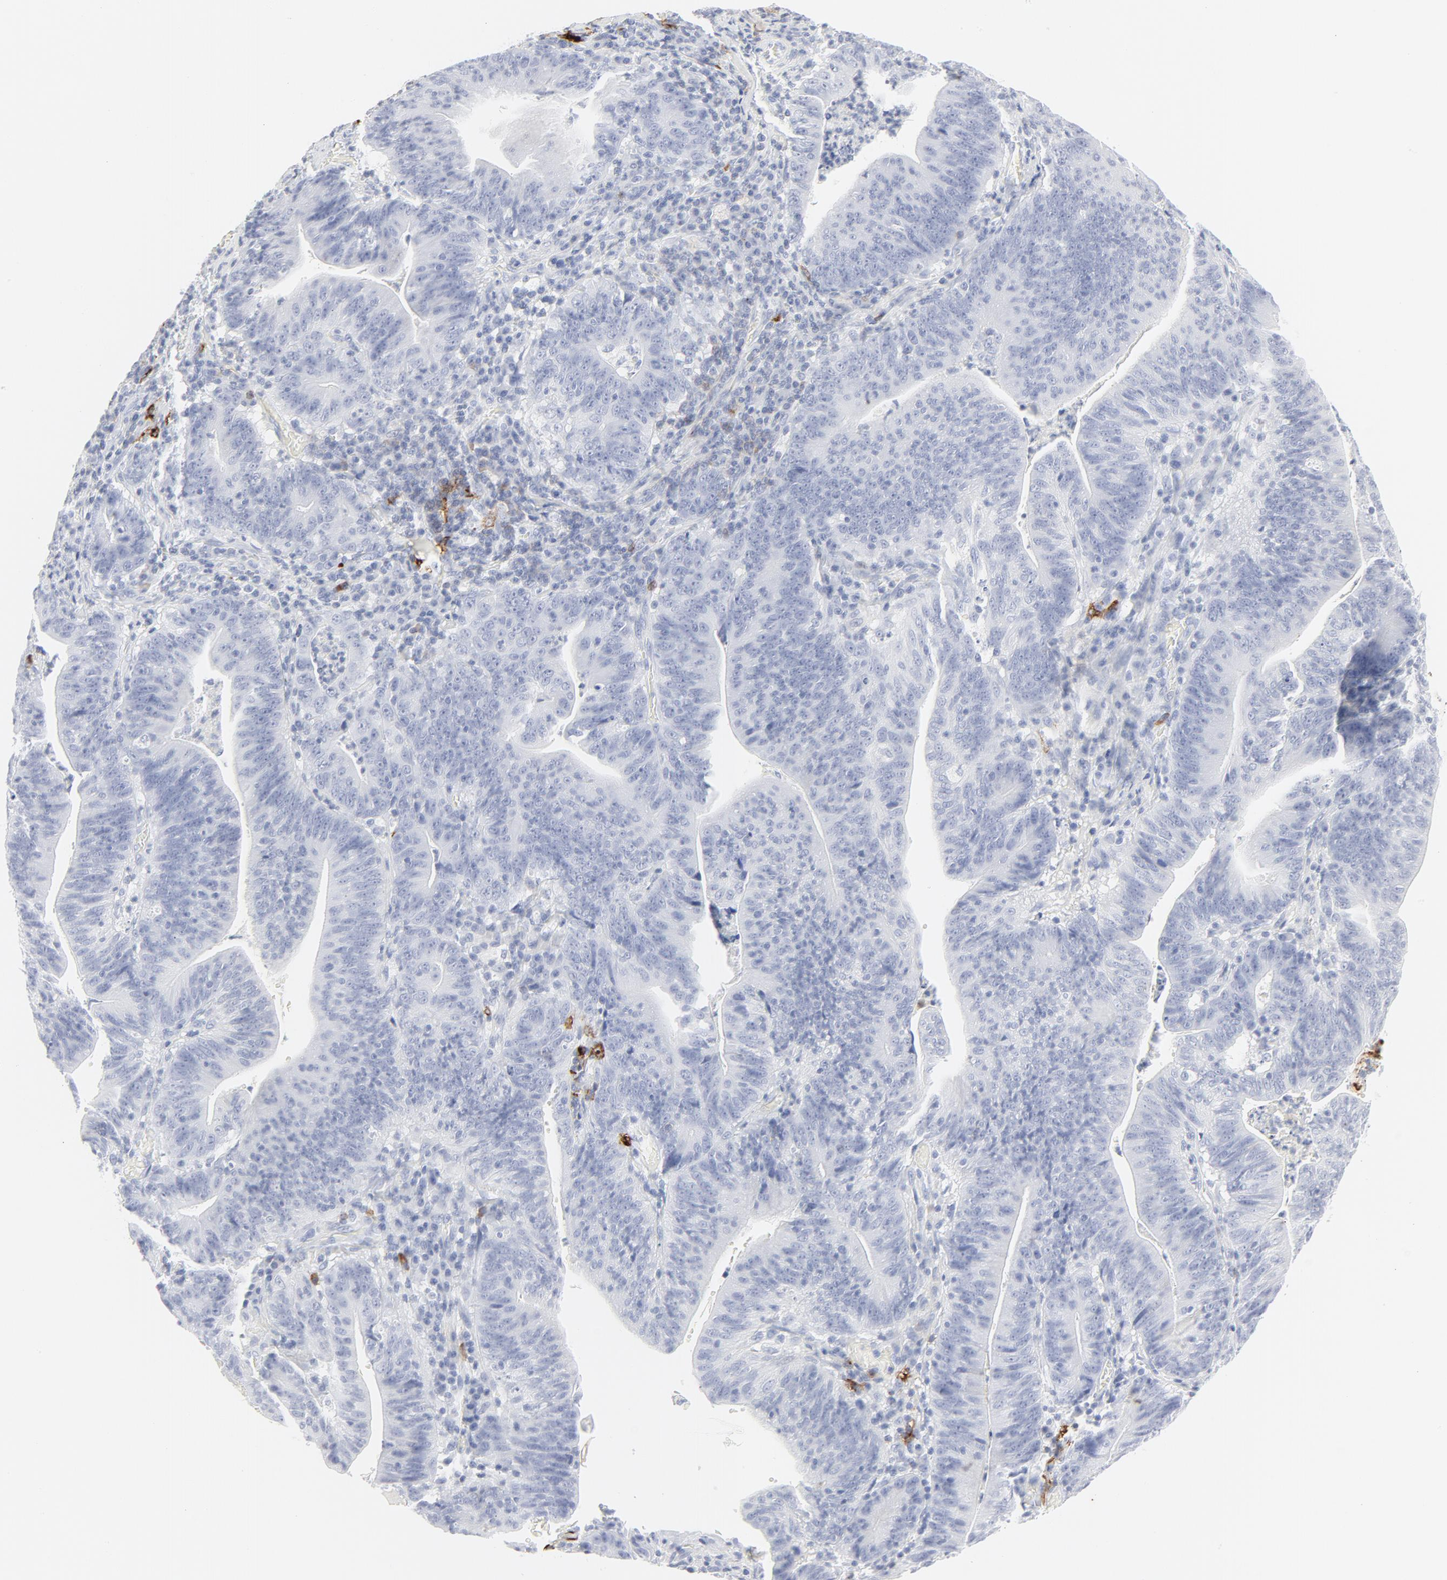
{"staining": {"intensity": "negative", "quantity": "none", "location": "none"}, "tissue": "stomach cancer", "cell_type": "Tumor cells", "image_type": "cancer", "snomed": [{"axis": "morphology", "description": "Adenocarcinoma, NOS"}, {"axis": "topography", "description": "Stomach, lower"}], "caption": "Tumor cells show no significant positivity in adenocarcinoma (stomach).", "gene": "CCR7", "patient": {"sex": "female", "age": 86}}